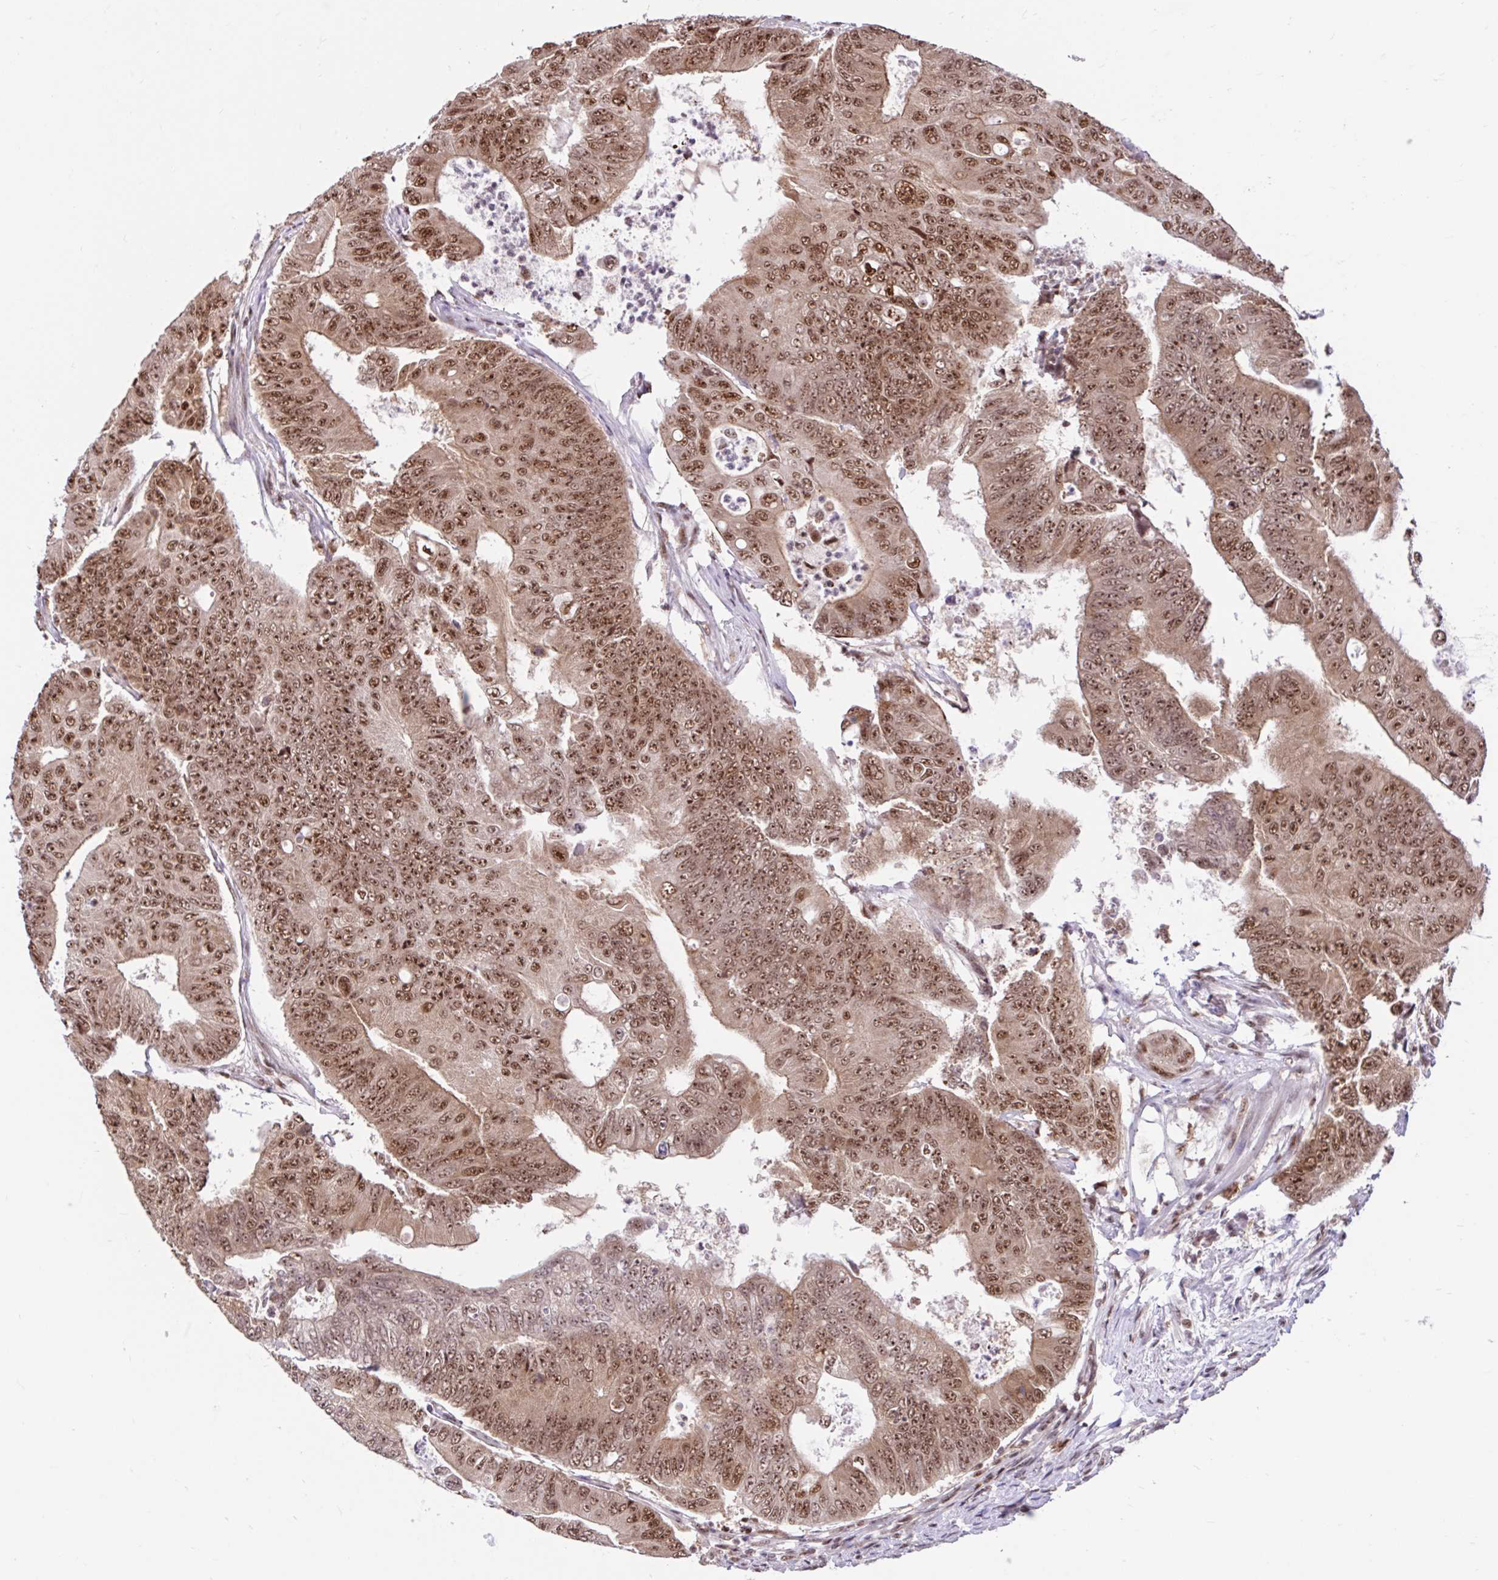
{"staining": {"intensity": "moderate", "quantity": ">75%", "location": "cytoplasmic/membranous,nuclear"}, "tissue": "colorectal cancer", "cell_type": "Tumor cells", "image_type": "cancer", "snomed": [{"axis": "morphology", "description": "Adenocarcinoma, NOS"}, {"axis": "topography", "description": "Colon"}], "caption": "Immunohistochemical staining of human colorectal adenocarcinoma exhibits medium levels of moderate cytoplasmic/membranous and nuclear positivity in about >75% of tumor cells.", "gene": "CCDC12", "patient": {"sex": "female", "age": 48}}